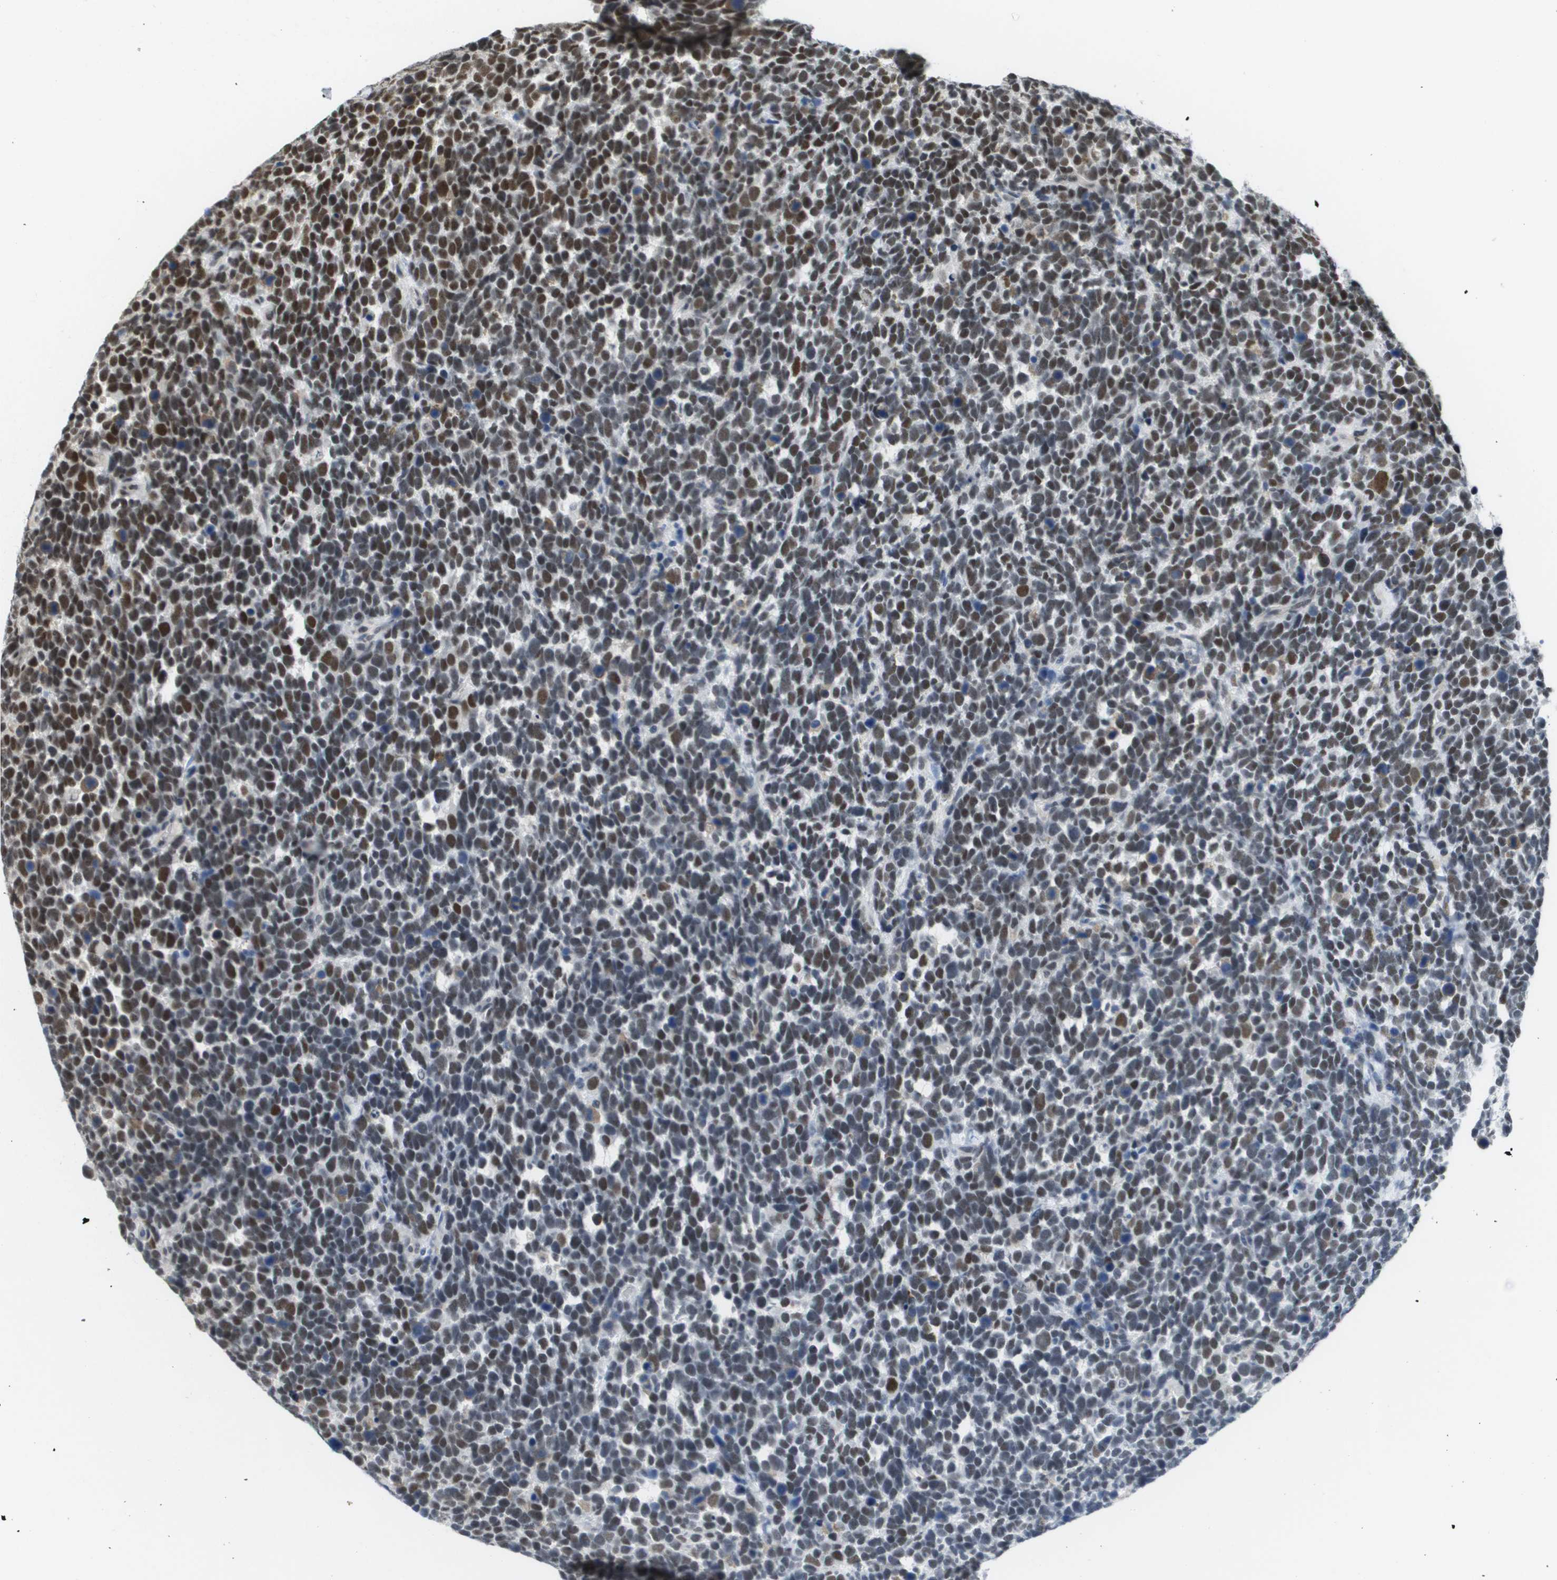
{"staining": {"intensity": "moderate", "quantity": ">75%", "location": "nuclear"}, "tissue": "urothelial cancer", "cell_type": "Tumor cells", "image_type": "cancer", "snomed": [{"axis": "morphology", "description": "Urothelial carcinoma, High grade"}, {"axis": "topography", "description": "Urinary bladder"}], "caption": "Urothelial carcinoma (high-grade) was stained to show a protein in brown. There is medium levels of moderate nuclear staining in about >75% of tumor cells. The protein of interest is shown in brown color, while the nuclei are stained blue.", "gene": "ISY1", "patient": {"sex": "female", "age": 82}}